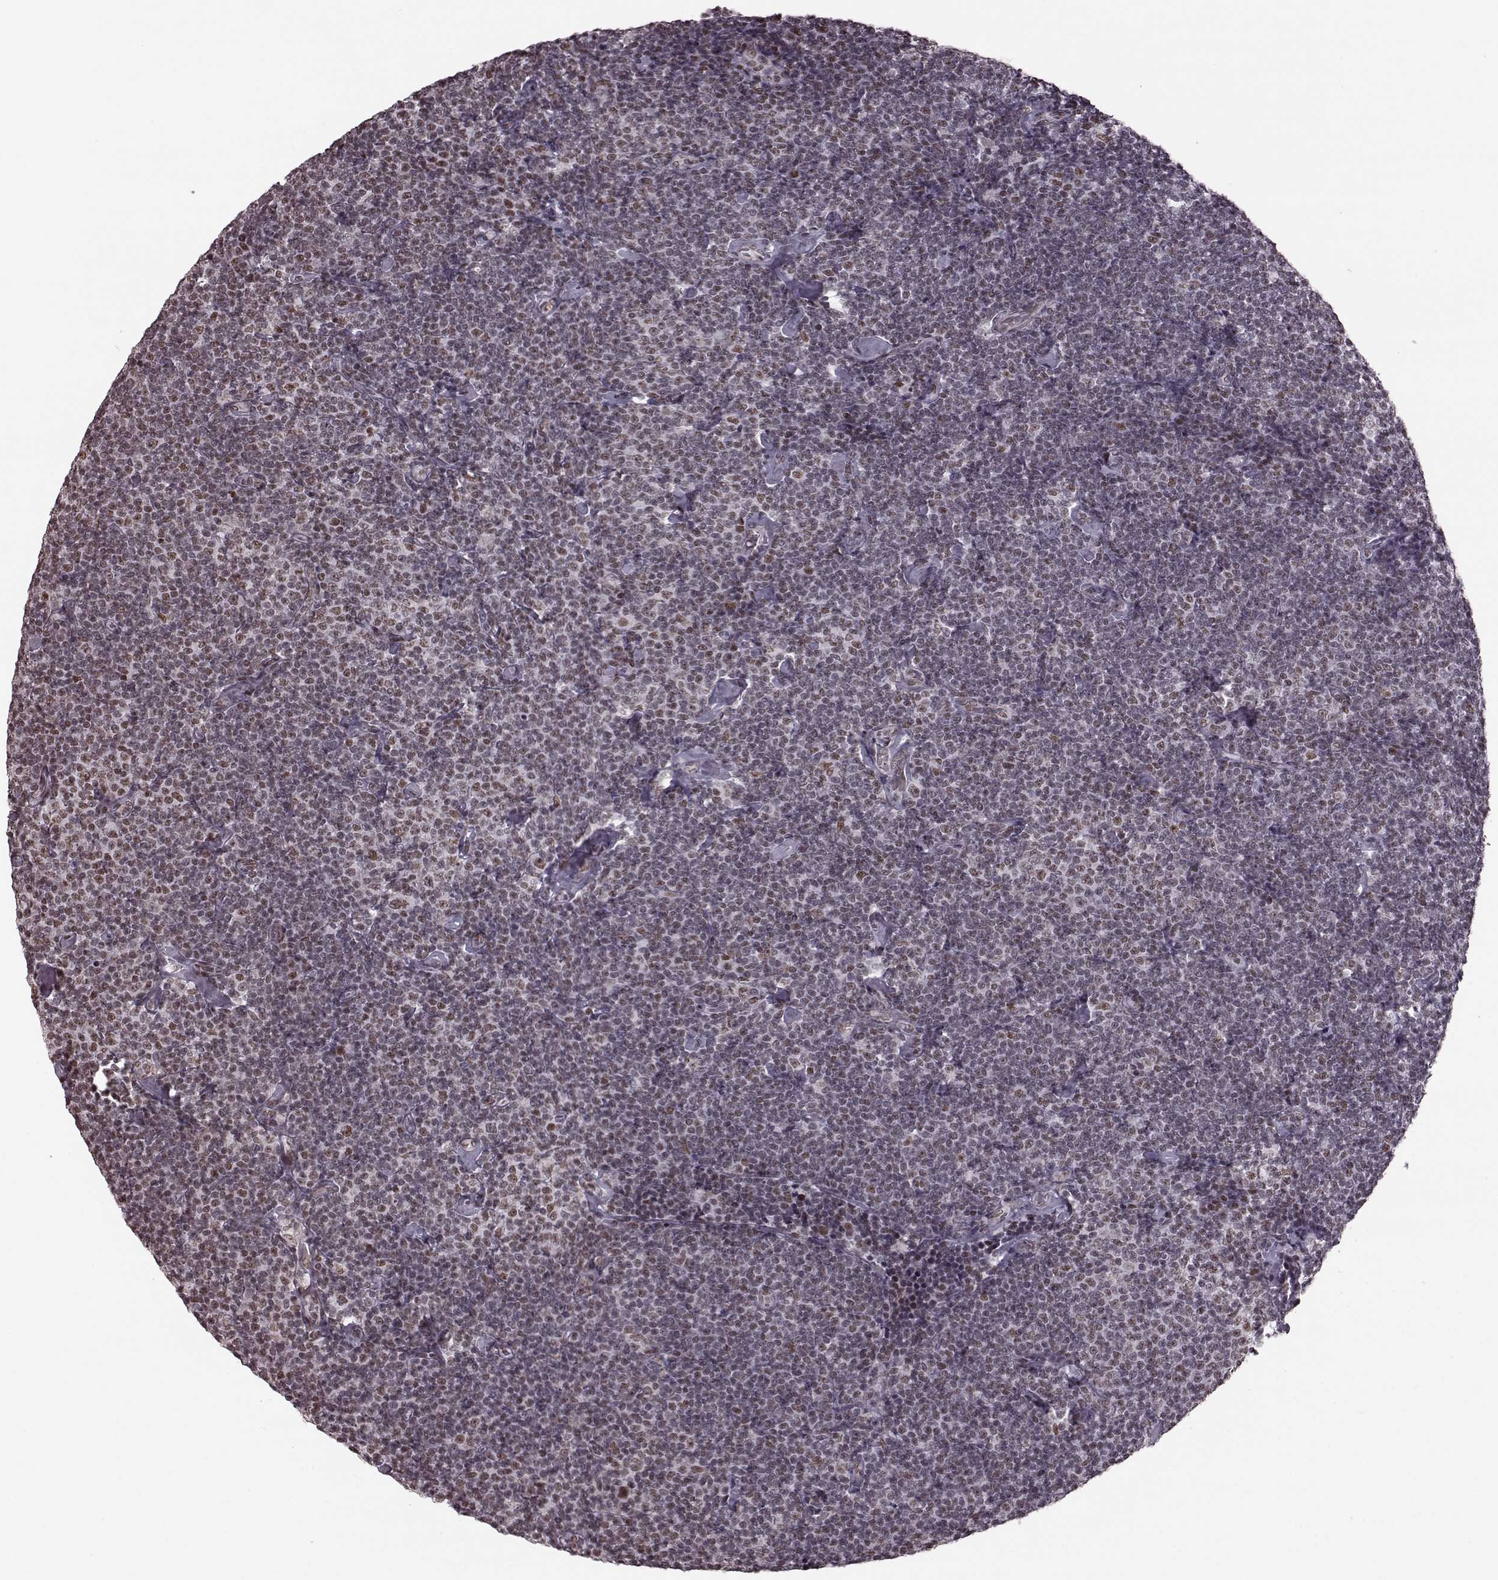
{"staining": {"intensity": "weak", "quantity": ">75%", "location": "nuclear"}, "tissue": "lymphoma", "cell_type": "Tumor cells", "image_type": "cancer", "snomed": [{"axis": "morphology", "description": "Malignant lymphoma, non-Hodgkin's type, Low grade"}, {"axis": "topography", "description": "Lymph node"}], "caption": "Immunohistochemical staining of lymphoma demonstrates weak nuclear protein staining in about >75% of tumor cells.", "gene": "NR2C1", "patient": {"sex": "male", "age": 81}}